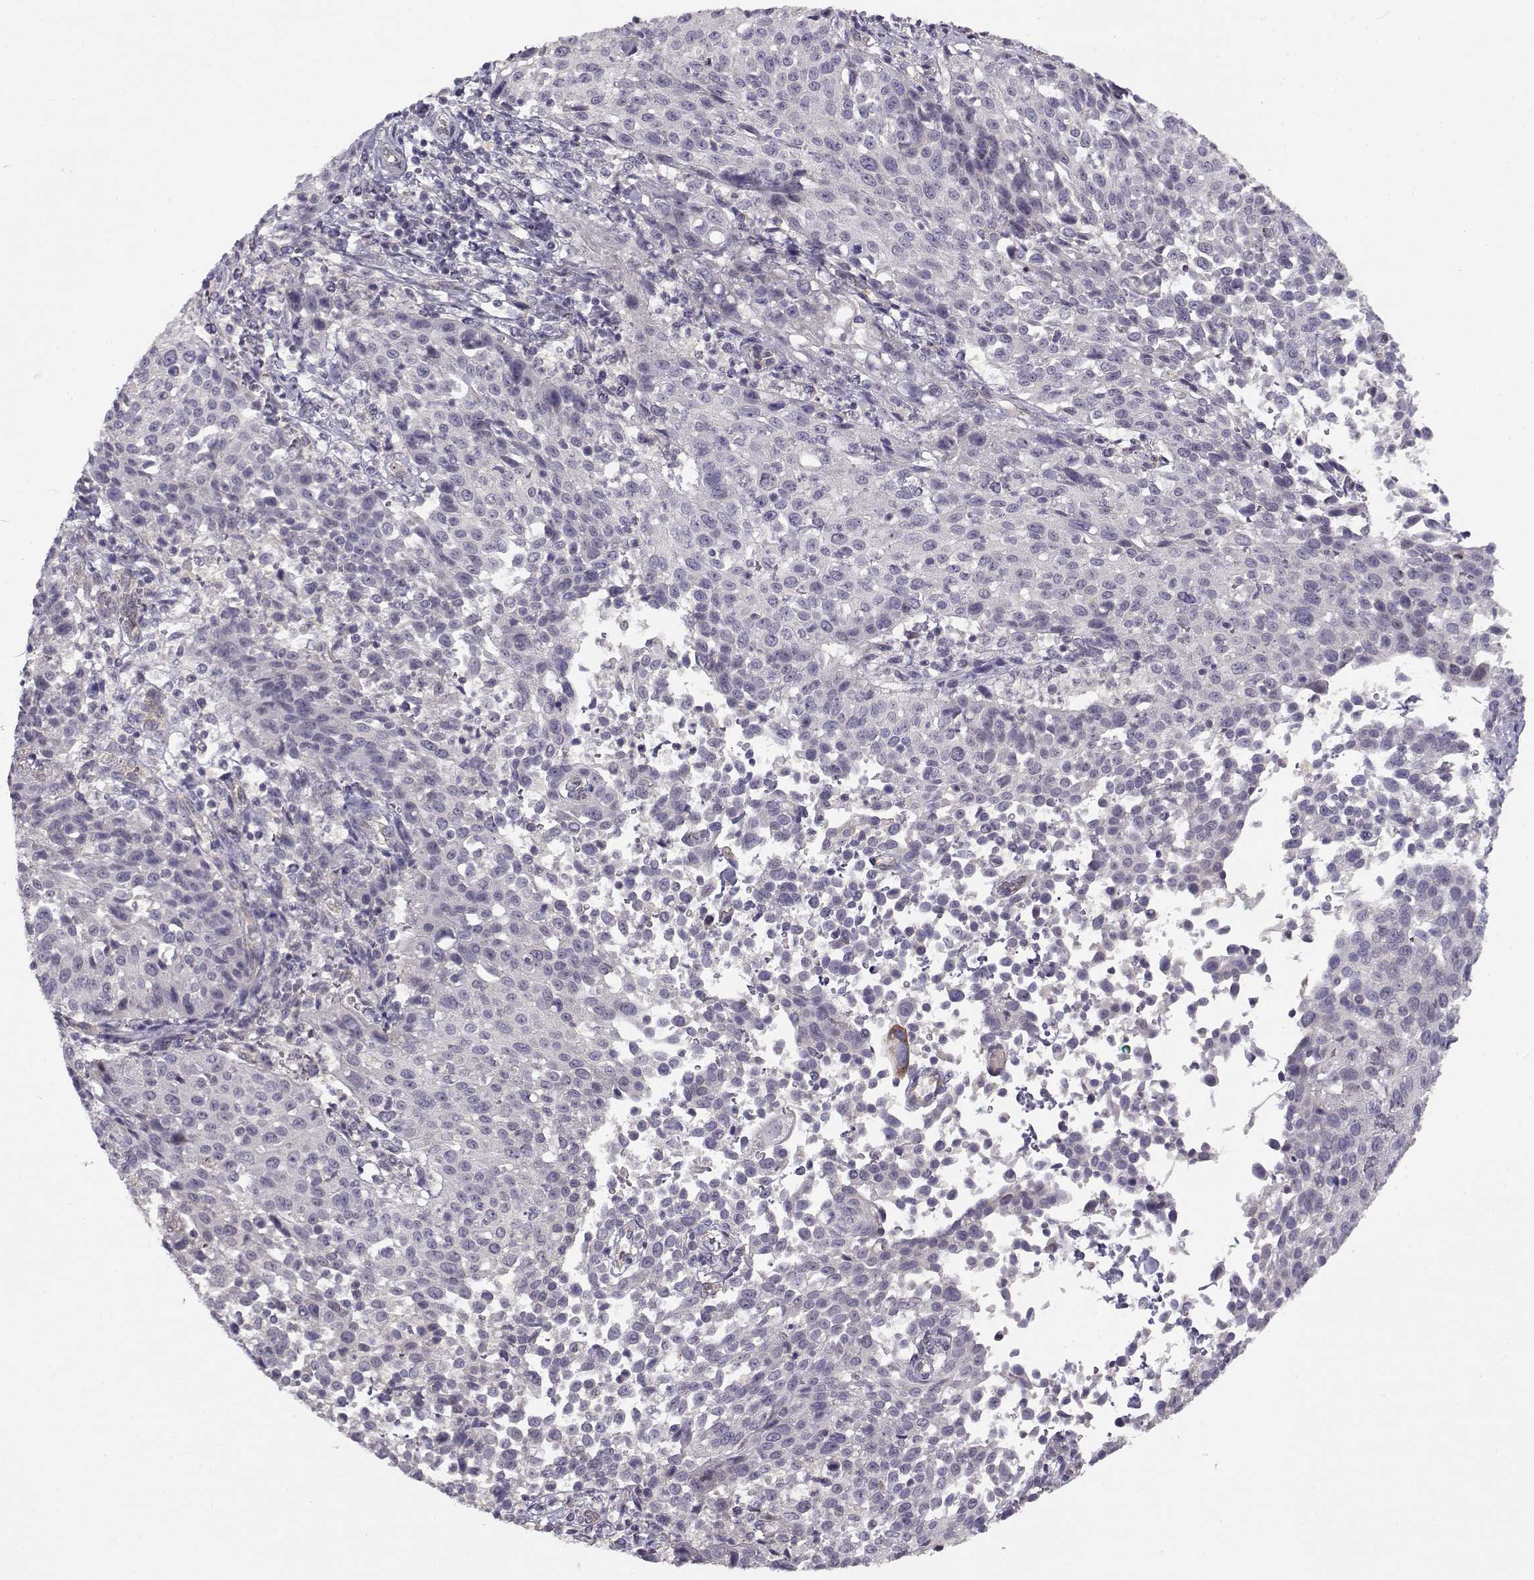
{"staining": {"intensity": "negative", "quantity": "none", "location": "none"}, "tissue": "cervical cancer", "cell_type": "Tumor cells", "image_type": "cancer", "snomed": [{"axis": "morphology", "description": "Squamous cell carcinoma, NOS"}, {"axis": "topography", "description": "Cervix"}], "caption": "Tumor cells are negative for brown protein staining in cervical squamous cell carcinoma. (Stains: DAB immunohistochemistry (IHC) with hematoxylin counter stain, Microscopy: brightfield microscopy at high magnification).", "gene": "TMEM145", "patient": {"sex": "female", "age": 26}}